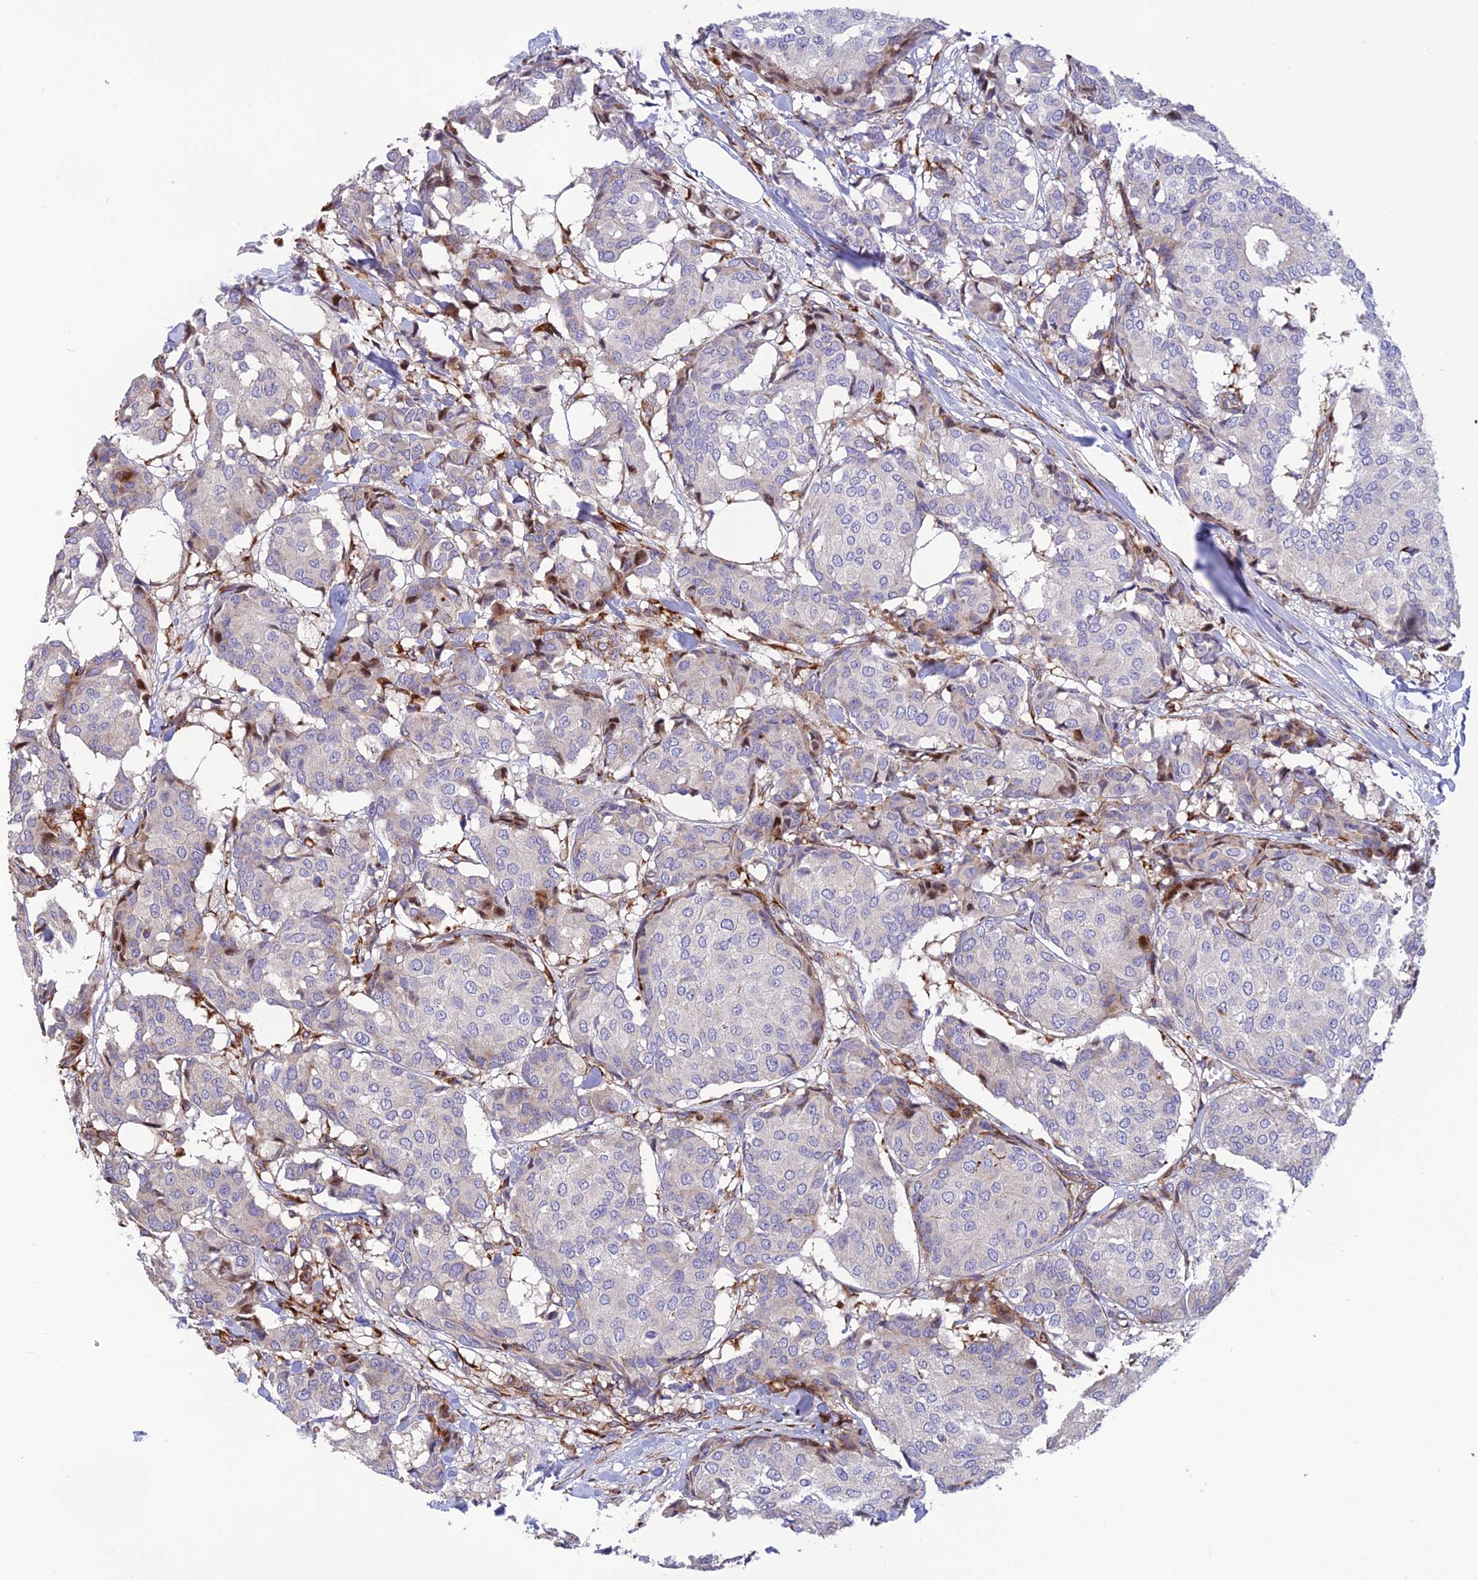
{"staining": {"intensity": "negative", "quantity": "none", "location": "none"}, "tissue": "breast cancer", "cell_type": "Tumor cells", "image_type": "cancer", "snomed": [{"axis": "morphology", "description": "Duct carcinoma"}, {"axis": "topography", "description": "Breast"}], "caption": "Protein analysis of breast cancer (invasive ductal carcinoma) exhibits no significant staining in tumor cells.", "gene": "CPSF4L", "patient": {"sex": "female", "age": 75}}